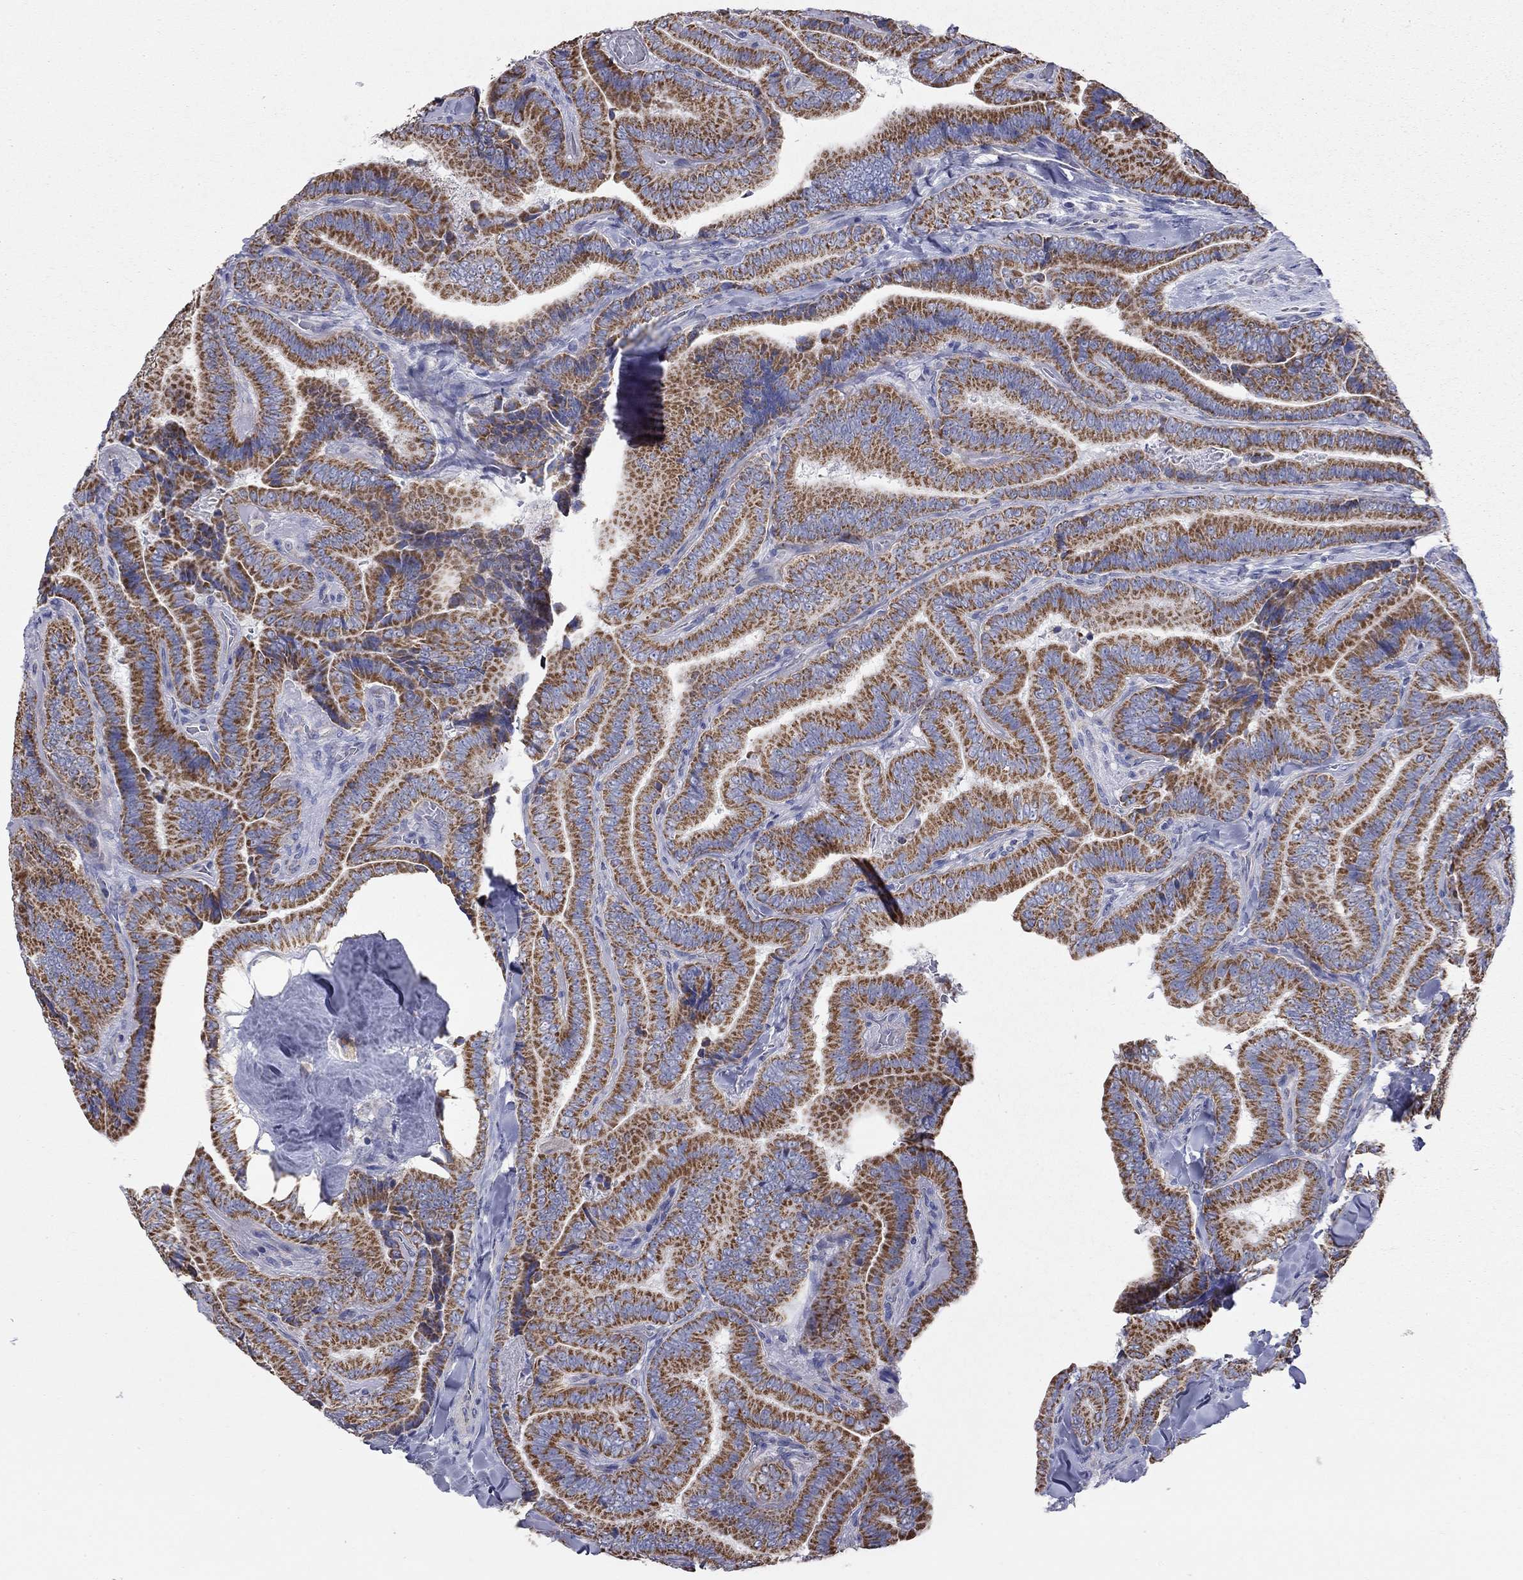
{"staining": {"intensity": "strong", "quantity": ">75%", "location": "cytoplasmic/membranous"}, "tissue": "thyroid cancer", "cell_type": "Tumor cells", "image_type": "cancer", "snomed": [{"axis": "morphology", "description": "Papillary adenocarcinoma, NOS"}, {"axis": "topography", "description": "Thyroid gland"}], "caption": "The immunohistochemical stain labels strong cytoplasmic/membranous staining in tumor cells of thyroid cancer (papillary adenocarcinoma) tissue.", "gene": "CFAP161", "patient": {"sex": "male", "age": 61}}